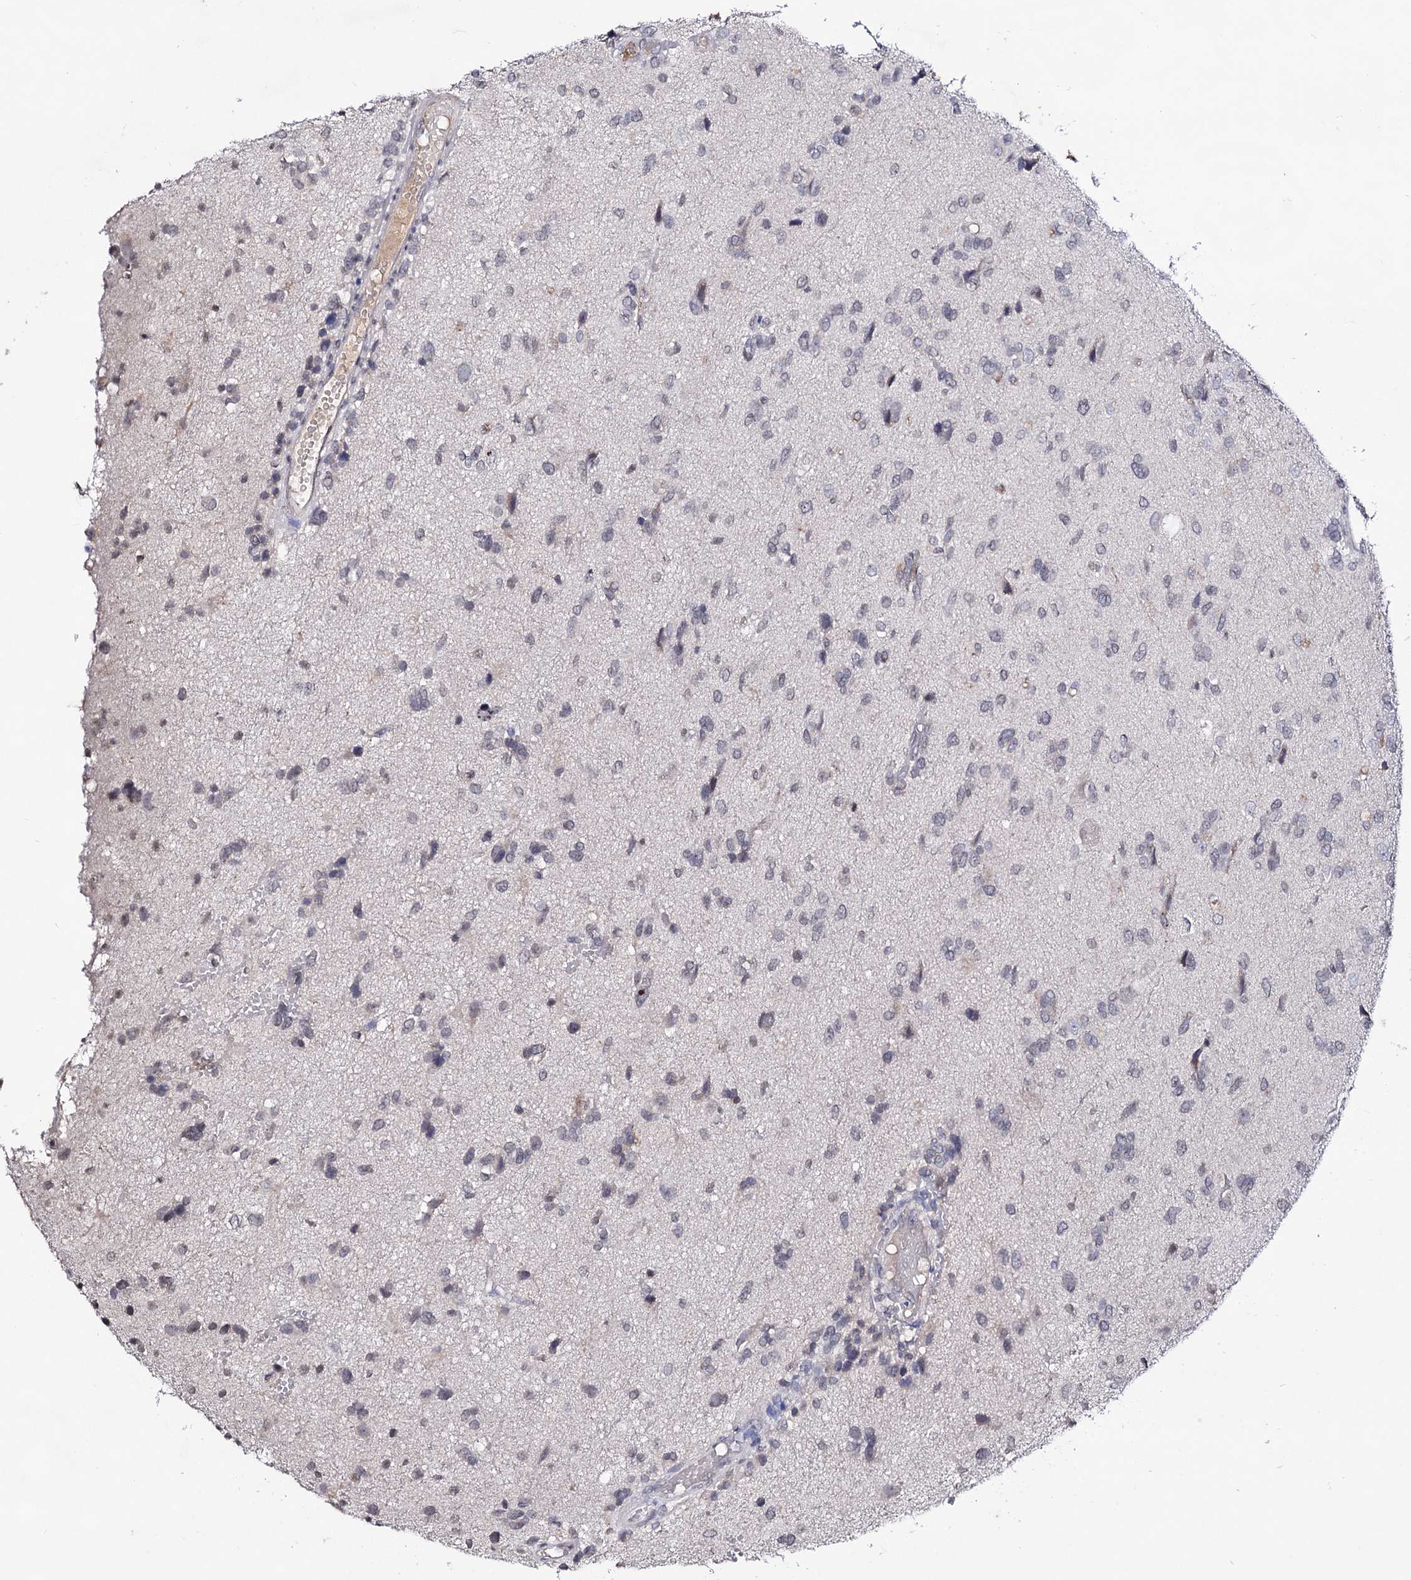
{"staining": {"intensity": "negative", "quantity": "none", "location": "none"}, "tissue": "glioma", "cell_type": "Tumor cells", "image_type": "cancer", "snomed": [{"axis": "morphology", "description": "Glioma, malignant, High grade"}, {"axis": "topography", "description": "Brain"}], "caption": "The photomicrograph displays no significant expression in tumor cells of glioma.", "gene": "PLIN1", "patient": {"sex": "female", "age": 59}}